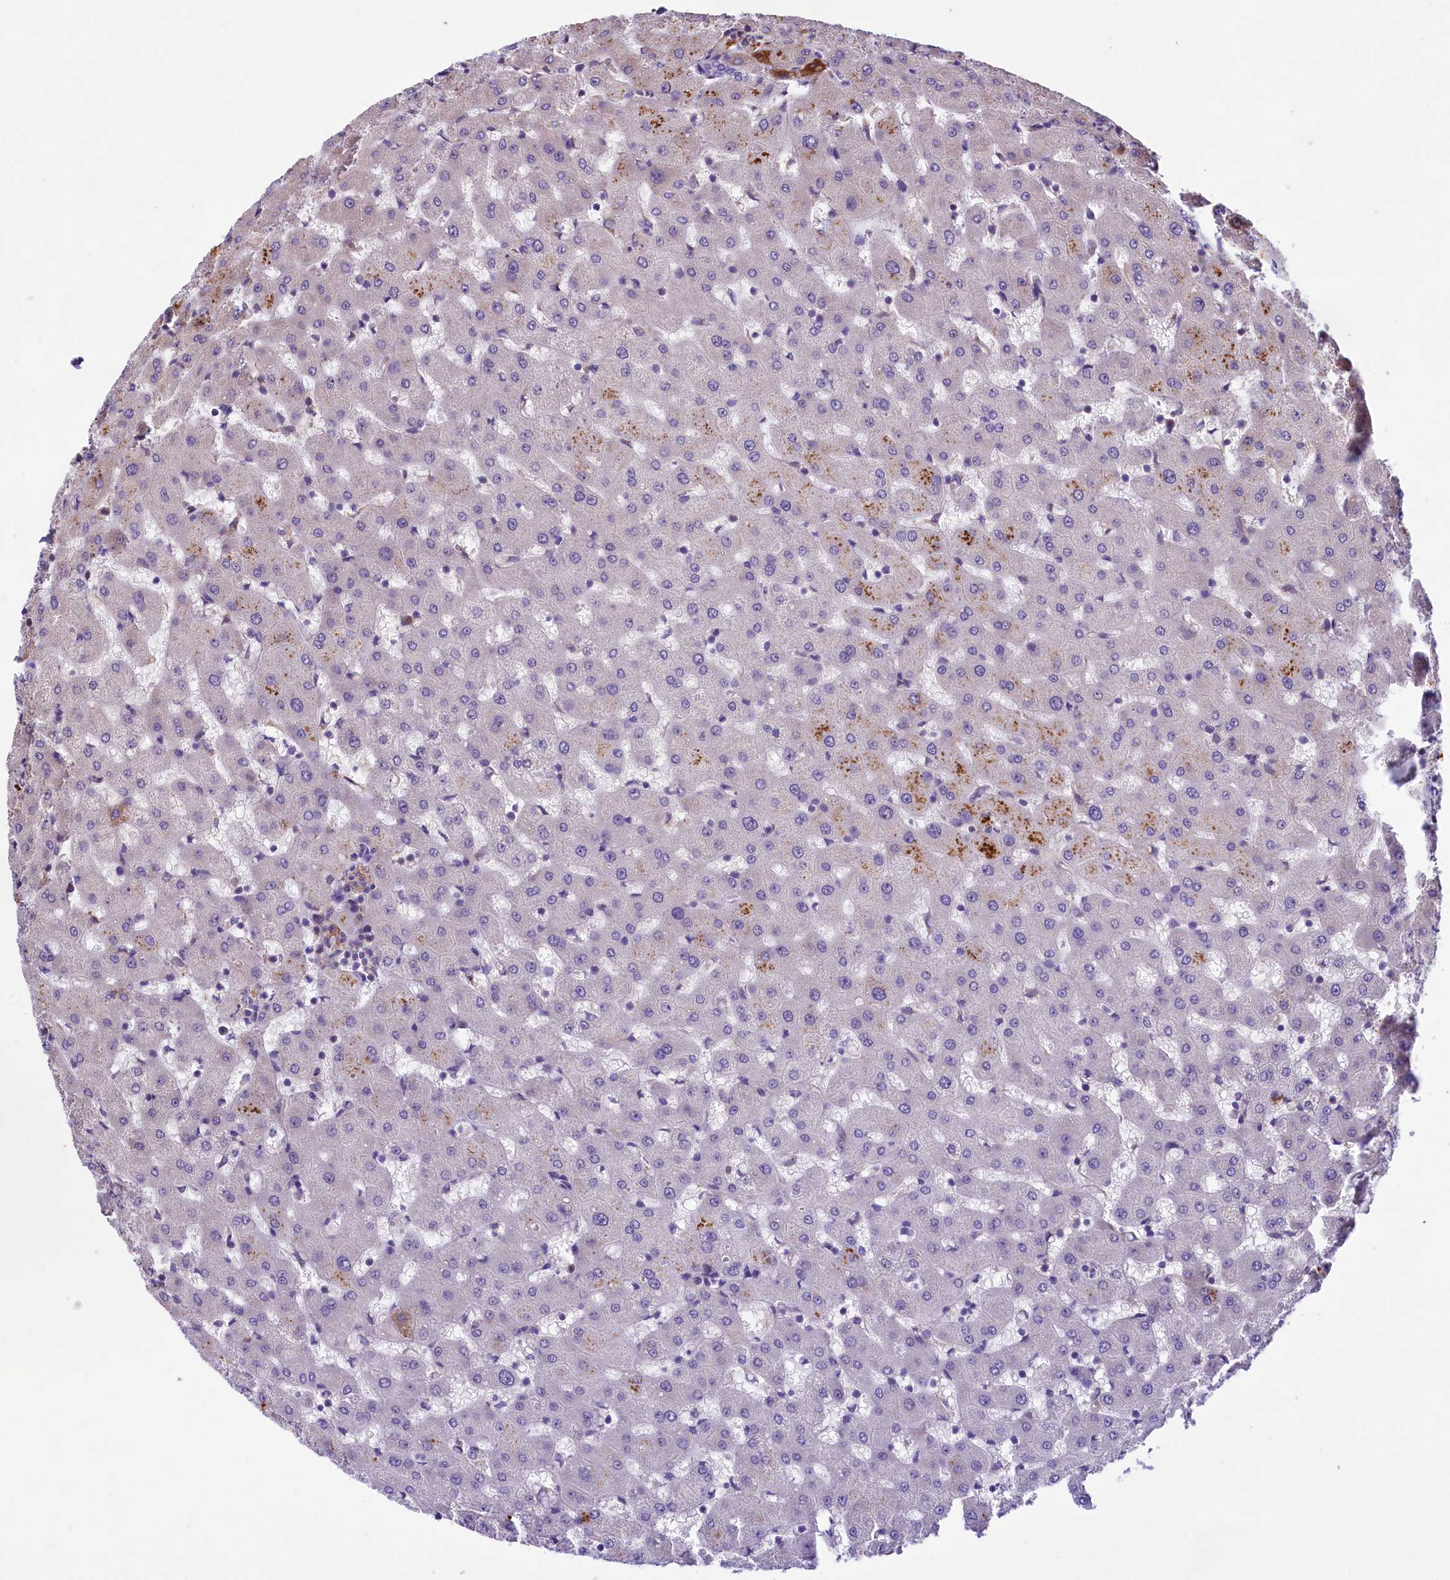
{"staining": {"intensity": "negative", "quantity": "none", "location": "none"}, "tissue": "liver", "cell_type": "Cholangiocytes", "image_type": "normal", "snomed": [{"axis": "morphology", "description": "Normal tissue, NOS"}, {"axis": "topography", "description": "Liver"}], "caption": "Cholangiocytes are negative for protein expression in benign human liver. (DAB immunohistochemistry with hematoxylin counter stain).", "gene": "FBXO45", "patient": {"sex": "female", "age": 63}}